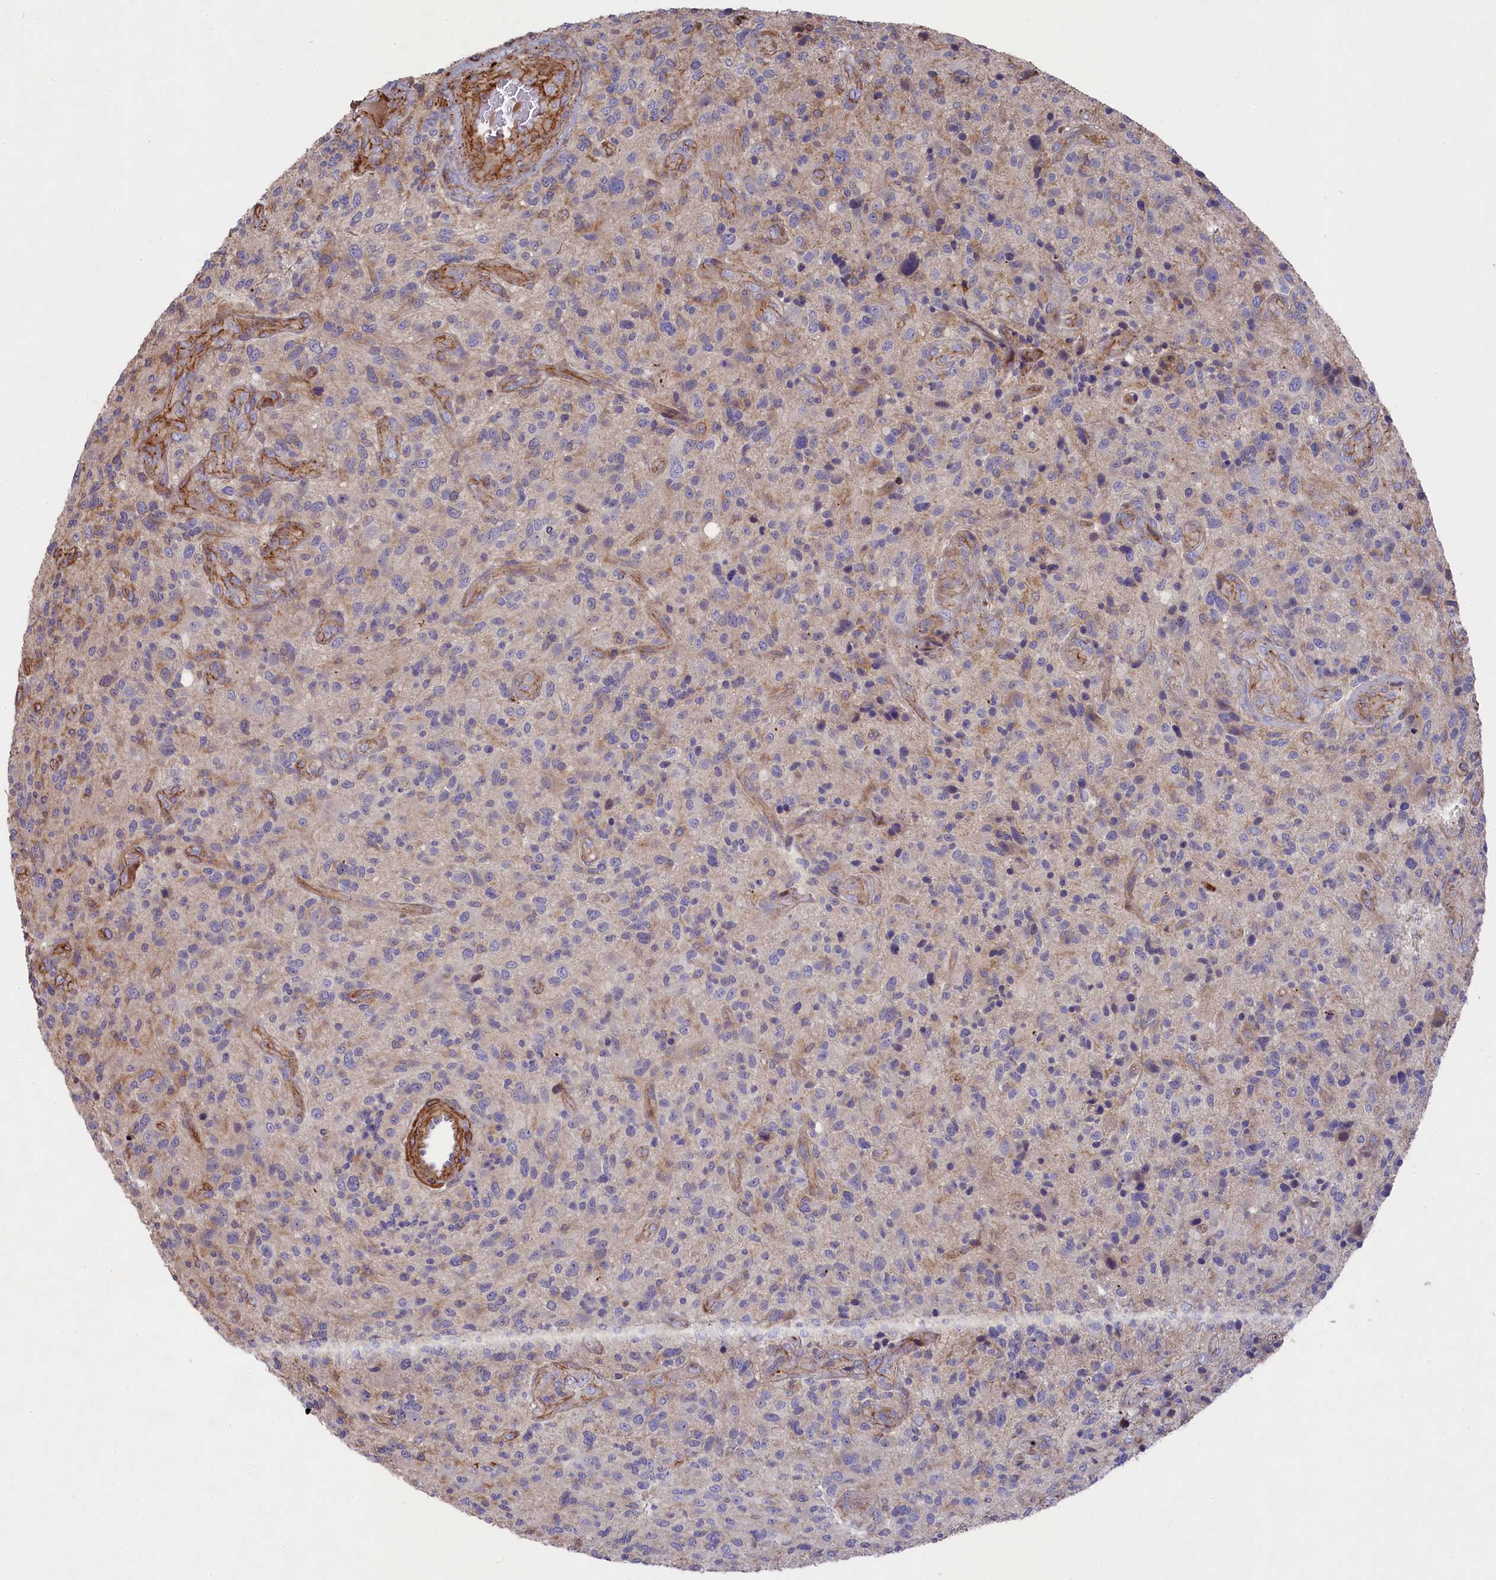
{"staining": {"intensity": "negative", "quantity": "none", "location": "none"}, "tissue": "glioma", "cell_type": "Tumor cells", "image_type": "cancer", "snomed": [{"axis": "morphology", "description": "Glioma, malignant, High grade"}, {"axis": "topography", "description": "Brain"}], "caption": "IHC of human glioma displays no positivity in tumor cells. Brightfield microscopy of IHC stained with DAB (3,3'-diaminobenzidine) (brown) and hematoxylin (blue), captured at high magnification.", "gene": "RAPSN", "patient": {"sex": "male", "age": 47}}